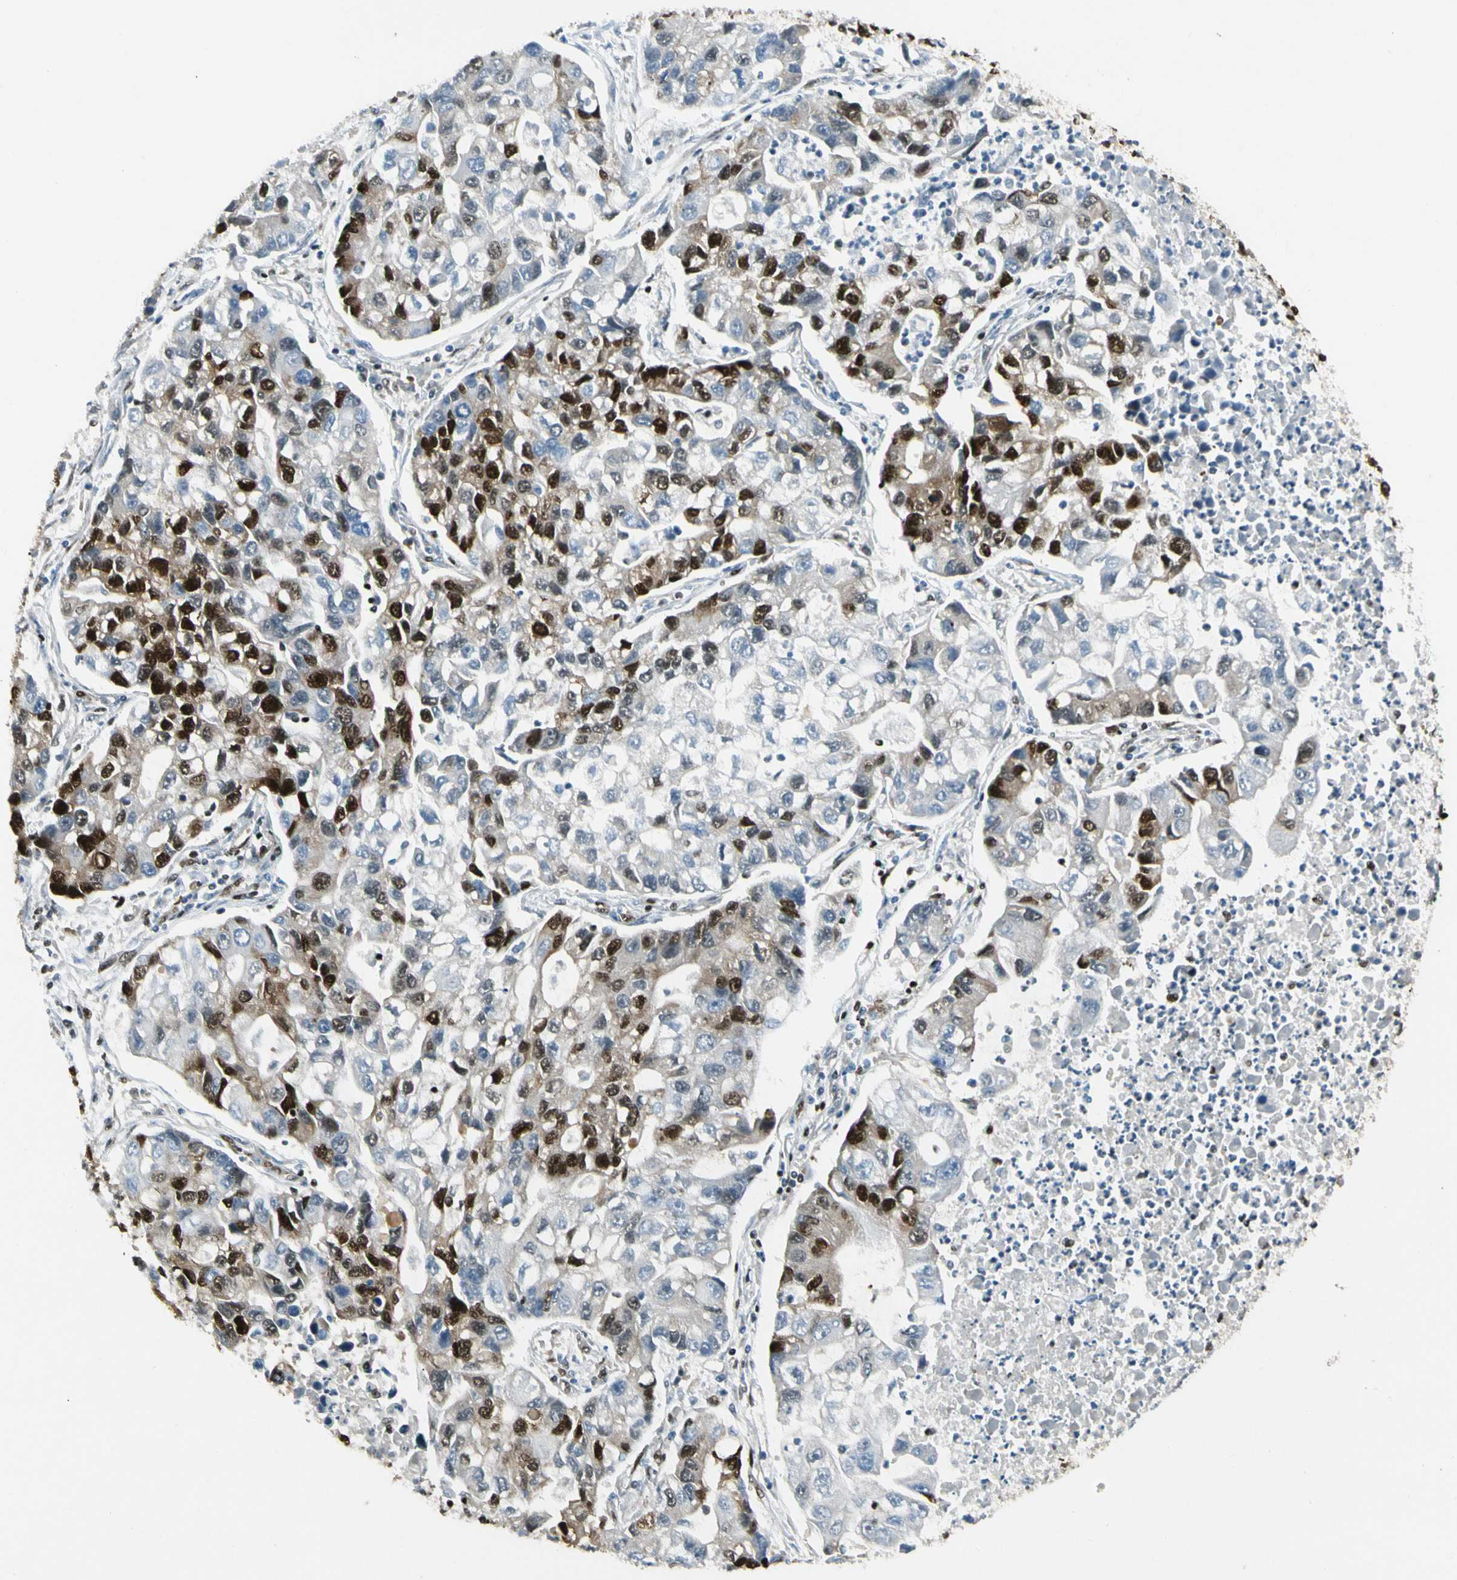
{"staining": {"intensity": "strong", "quantity": "25%-75%", "location": "cytoplasmic/membranous,nuclear"}, "tissue": "lung cancer", "cell_type": "Tumor cells", "image_type": "cancer", "snomed": [{"axis": "morphology", "description": "Adenocarcinoma, NOS"}, {"axis": "topography", "description": "Lung"}], "caption": "Immunohistochemical staining of lung adenocarcinoma demonstrates strong cytoplasmic/membranous and nuclear protein expression in about 25%-75% of tumor cells.", "gene": "FUS", "patient": {"sex": "female", "age": 51}}